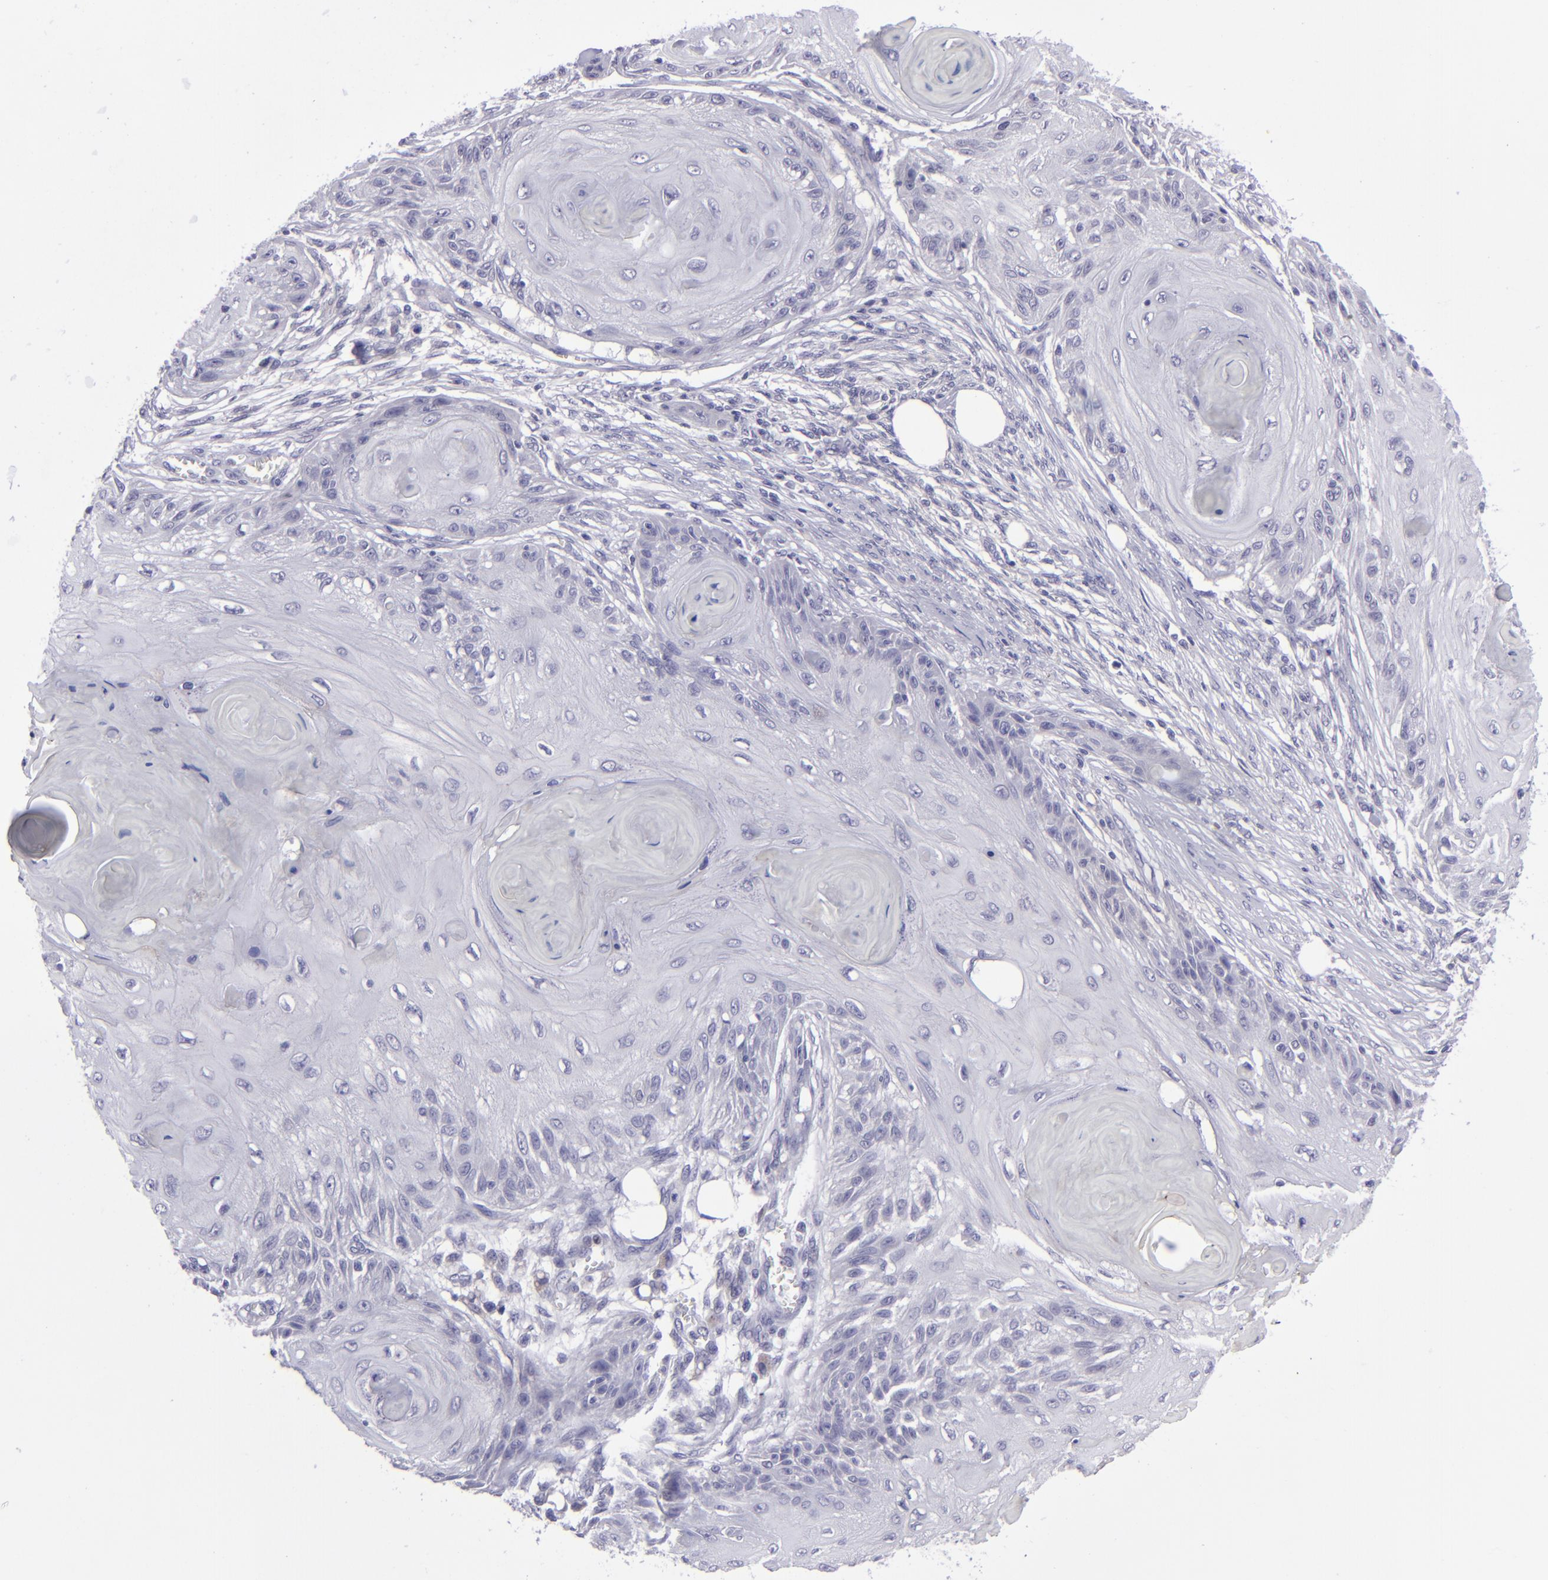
{"staining": {"intensity": "negative", "quantity": "none", "location": "none"}, "tissue": "skin cancer", "cell_type": "Tumor cells", "image_type": "cancer", "snomed": [{"axis": "morphology", "description": "Squamous cell carcinoma, NOS"}, {"axis": "topography", "description": "Skin"}], "caption": "Image shows no significant protein staining in tumor cells of skin cancer (squamous cell carcinoma).", "gene": "POU2F2", "patient": {"sex": "female", "age": 88}}